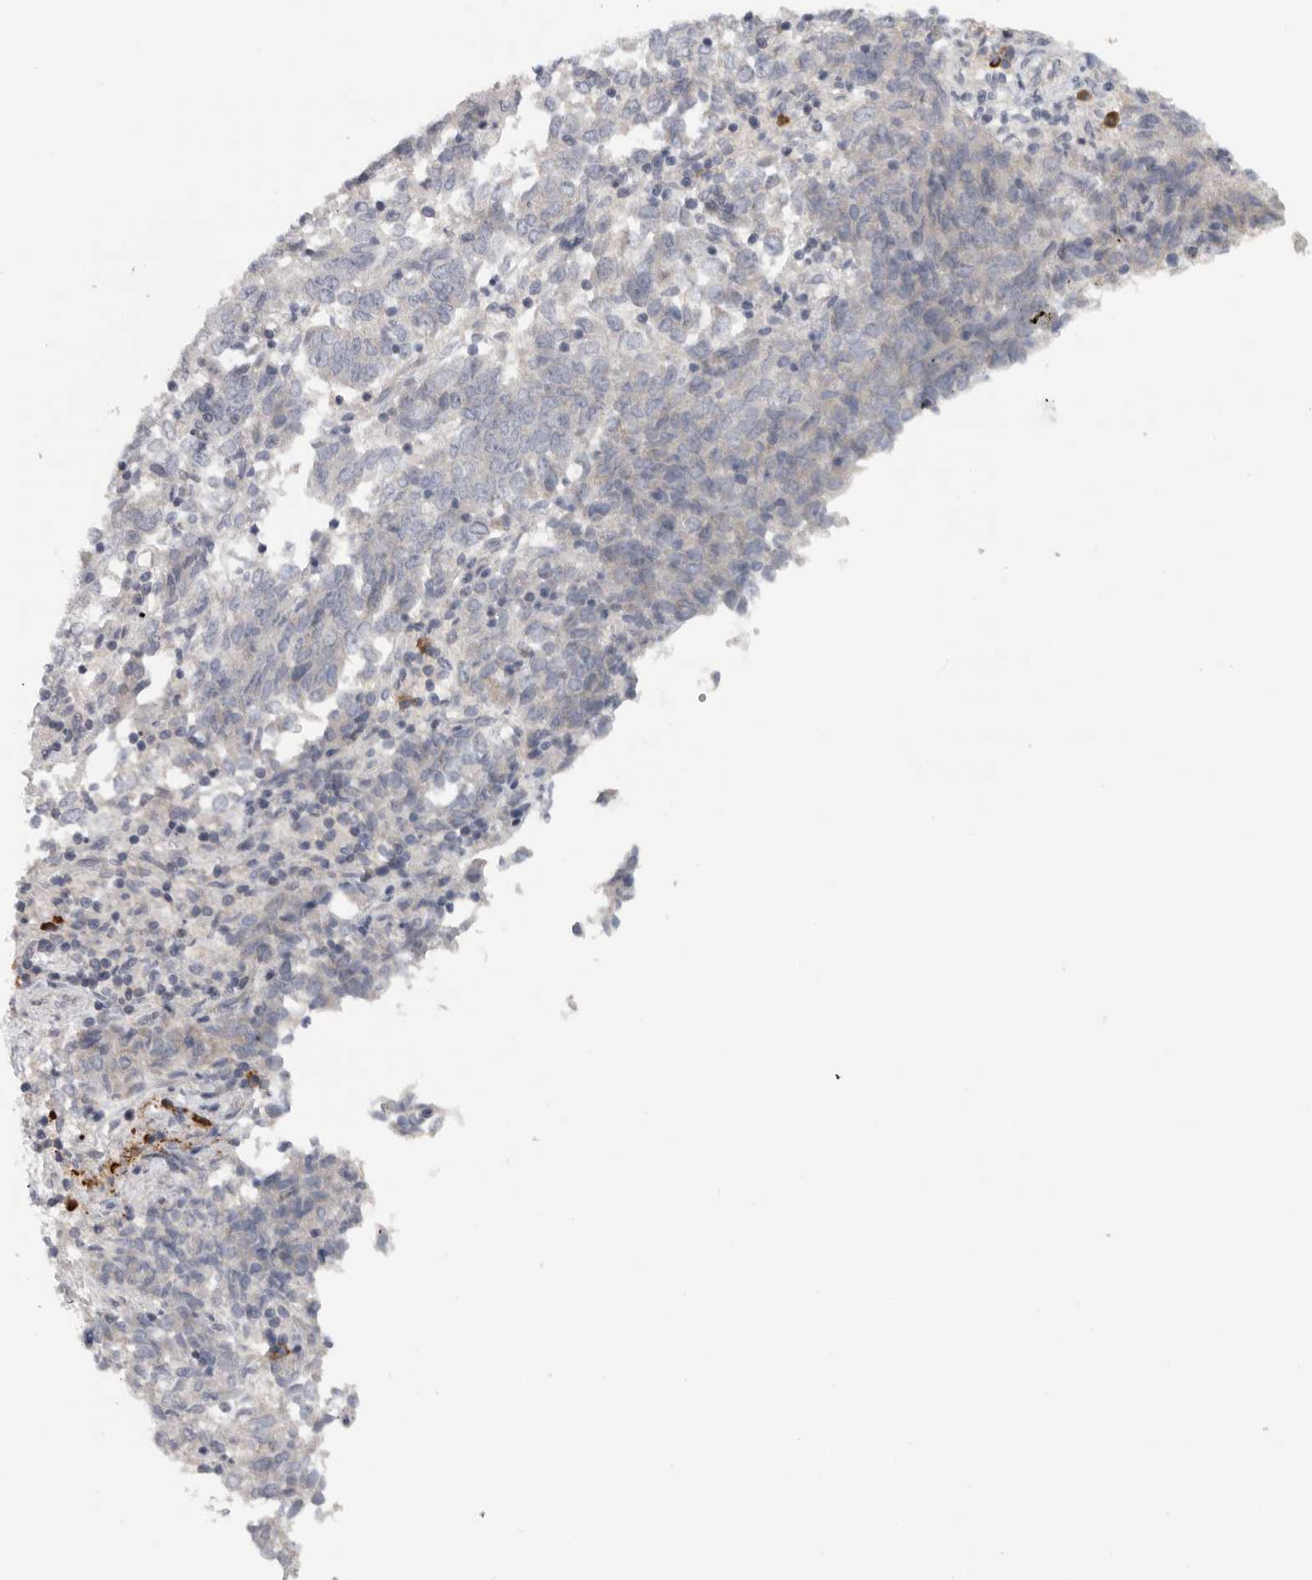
{"staining": {"intensity": "negative", "quantity": "none", "location": "none"}, "tissue": "endometrial cancer", "cell_type": "Tumor cells", "image_type": "cancer", "snomed": [{"axis": "morphology", "description": "Adenocarcinoma, NOS"}, {"axis": "topography", "description": "Endometrium"}], "caption": "Tumor cells show no significant protein expression in endometrial cancer.", "gene": "TMEM69", "patient": {"sex": "female", "age": 80}}